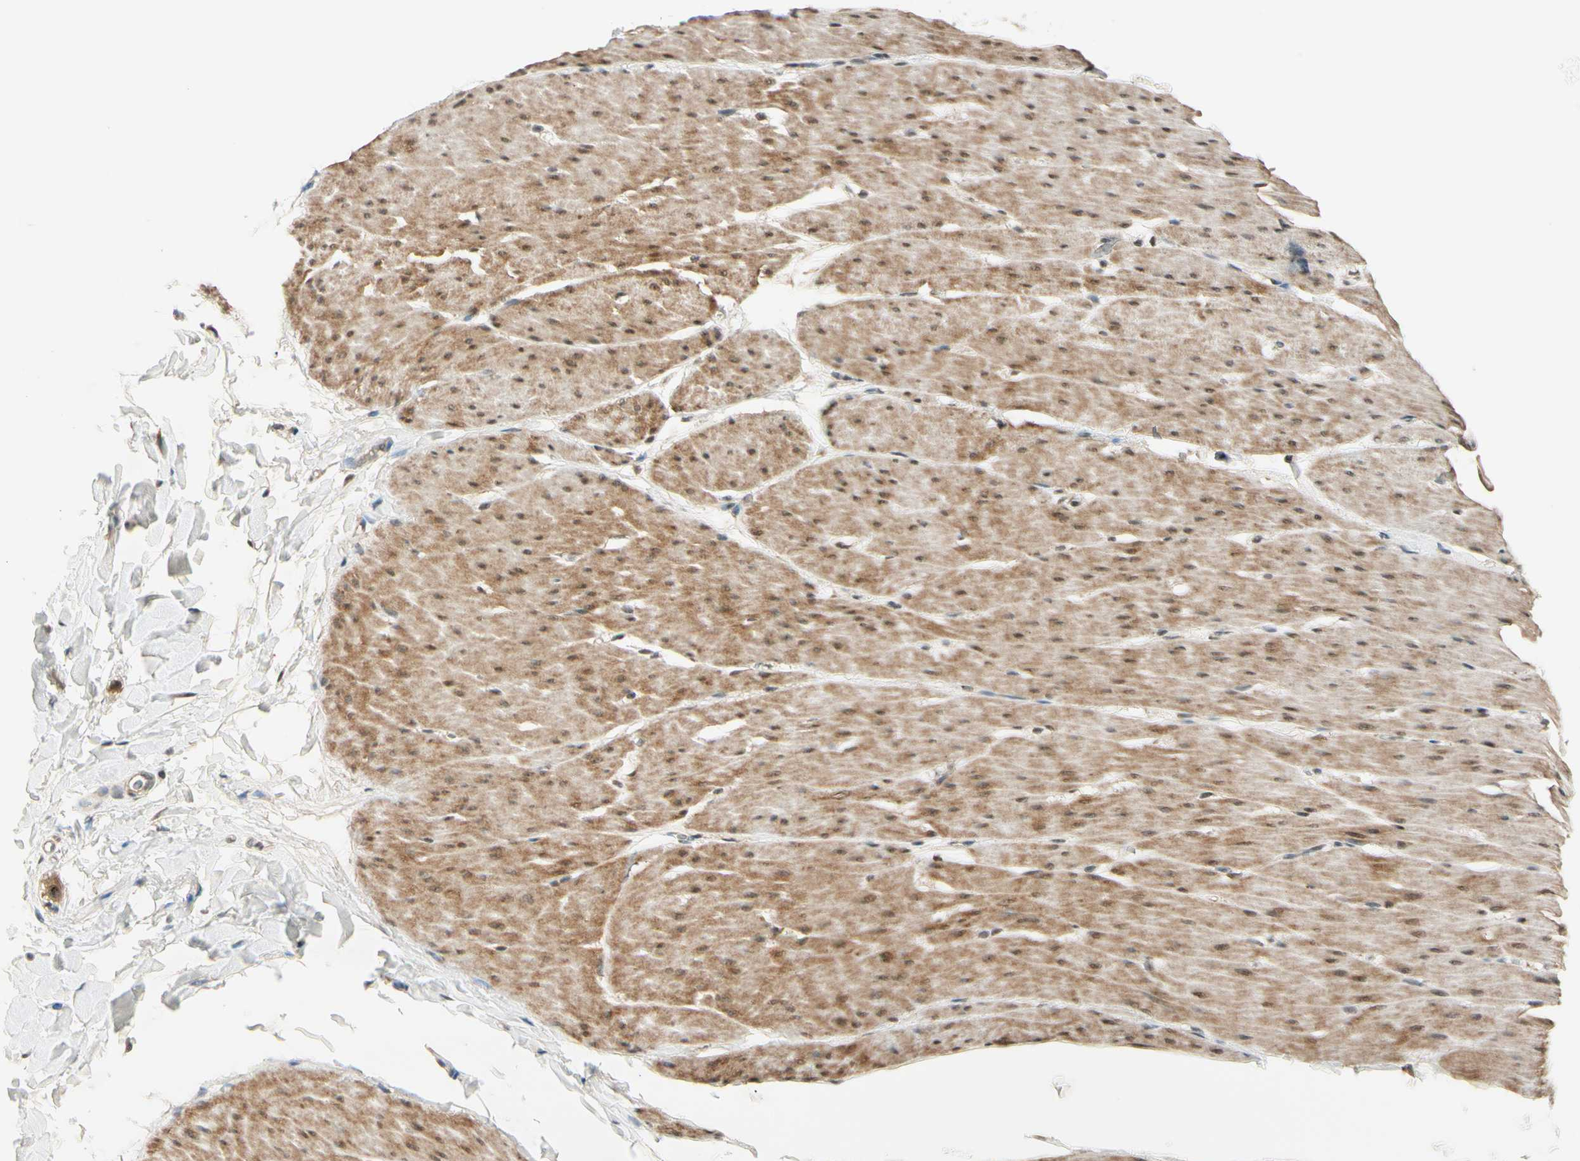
{"staining": {"intensity": "moderate", "quantity": ">75%", "location": "cytoplasmic/membranous,nuclear"}, "tissue": "smooth muscle", "cell_type": "Smooth muscle cells", "image_type": "normal", "snomed": [{"axis": "morphology", "description": "Normal tissue, NOS"}, {"axis": "topography", "description": "Smooth muscle"}, {"axis": "topography", "description": "Colon"}], "caption": "Immunohistochemical staining of unremarkable human smooth muscle displays medium levels of moderate cytoplasmic/membranous,nuclear staining in about >75% of smooth muscle cells.", "gene": "MCPH1", "patient": {"sex": "male", "age": 67}}